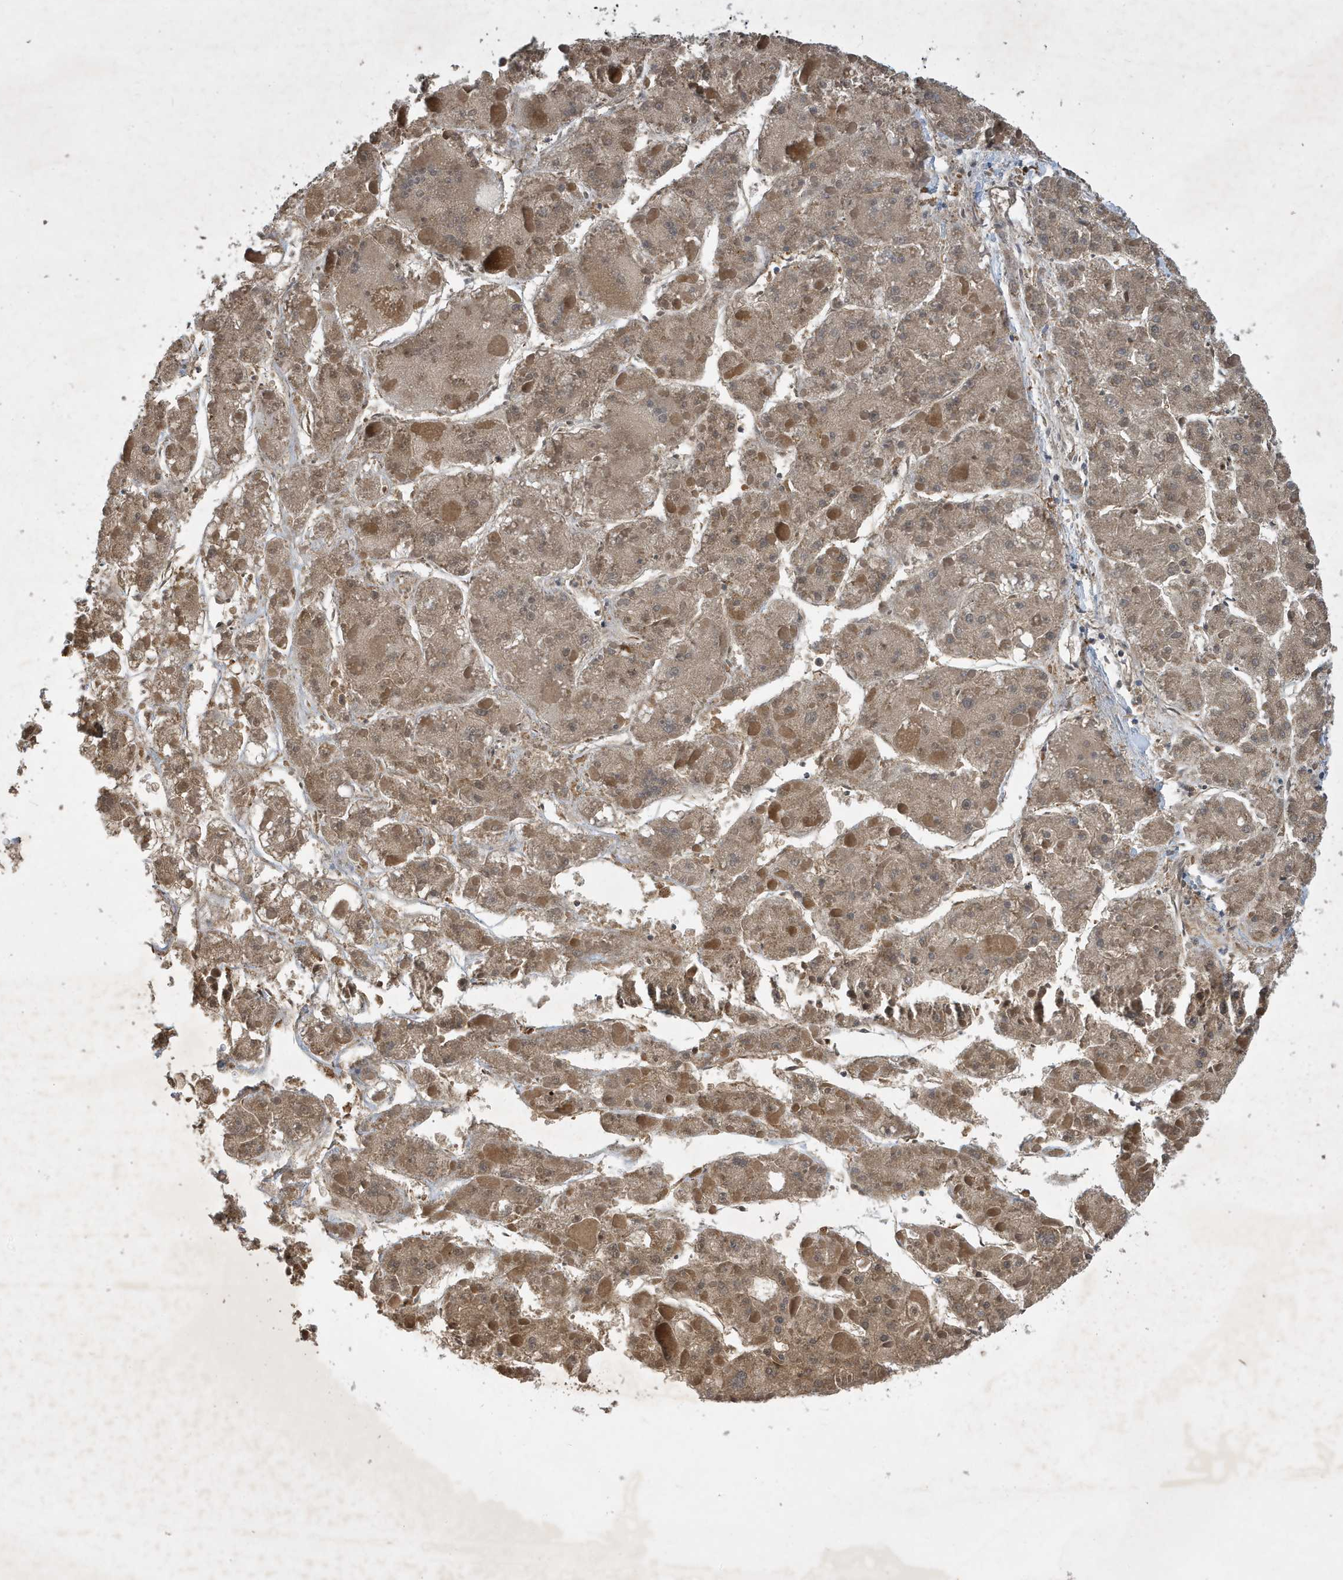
{"staining": {"intensity": "weak", "quantity": ">75%", "location": "cytoplasmic/membranous"}, "tissue": "liver cancer", "cell_type": "Tumor cells", "image_type": "cancer", "snomed": [{"axis": "morphology", "description": "Carcinoma, Hepatocellular, NOS"}, {"axis": "topography", "description": "Liver"}], "caption": "A brown stain shows weak cytoplasmic/membranous staining of a protein in liver cancer (hepatocellular carcinoma) tumor cells. (brown staining indicates protein expression, while blue staining denotes nuclei).", "gene": "STK19", "patient": {"sex": "female", "age": 73}}